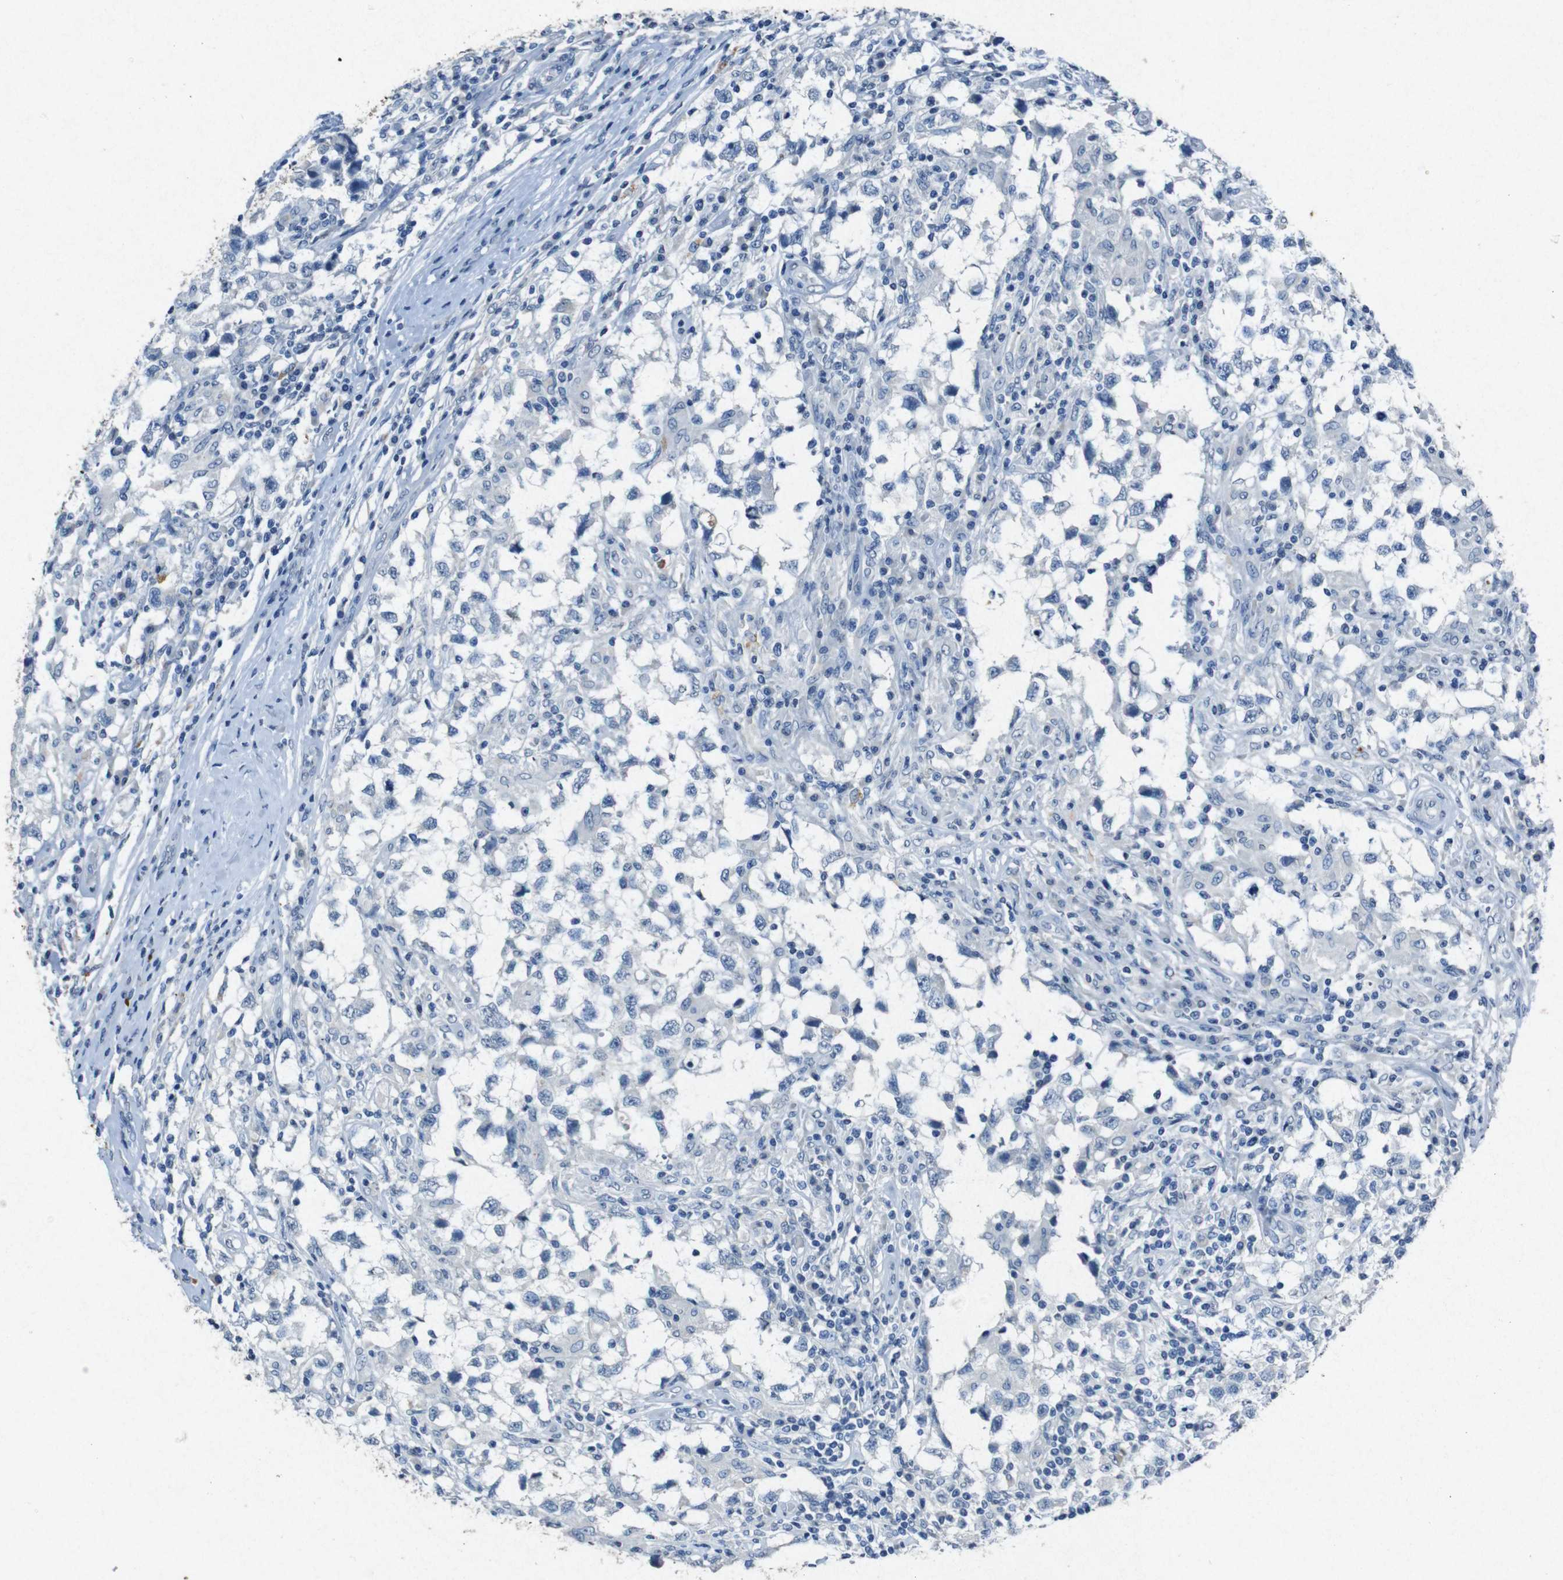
{"staining": {"intensity": "negative", "quantity": "none", "location": "none"}, "tissue": "testis cancer", "cell_type": "Tumor cells", "image_type": "cancer", "snomed": [{"axis": "morphology", "description": "Carcinoma, Embryonal, NOS"}, {"axis": "topography", "description": "Testis"}], "caption": "A photomicrograph of embryonal carcinoma (testis) stained for a protein exhibits no brown staining in tumor cells.", "gene": "STBD1", "patient": {"sex": "male", "age": 21}}